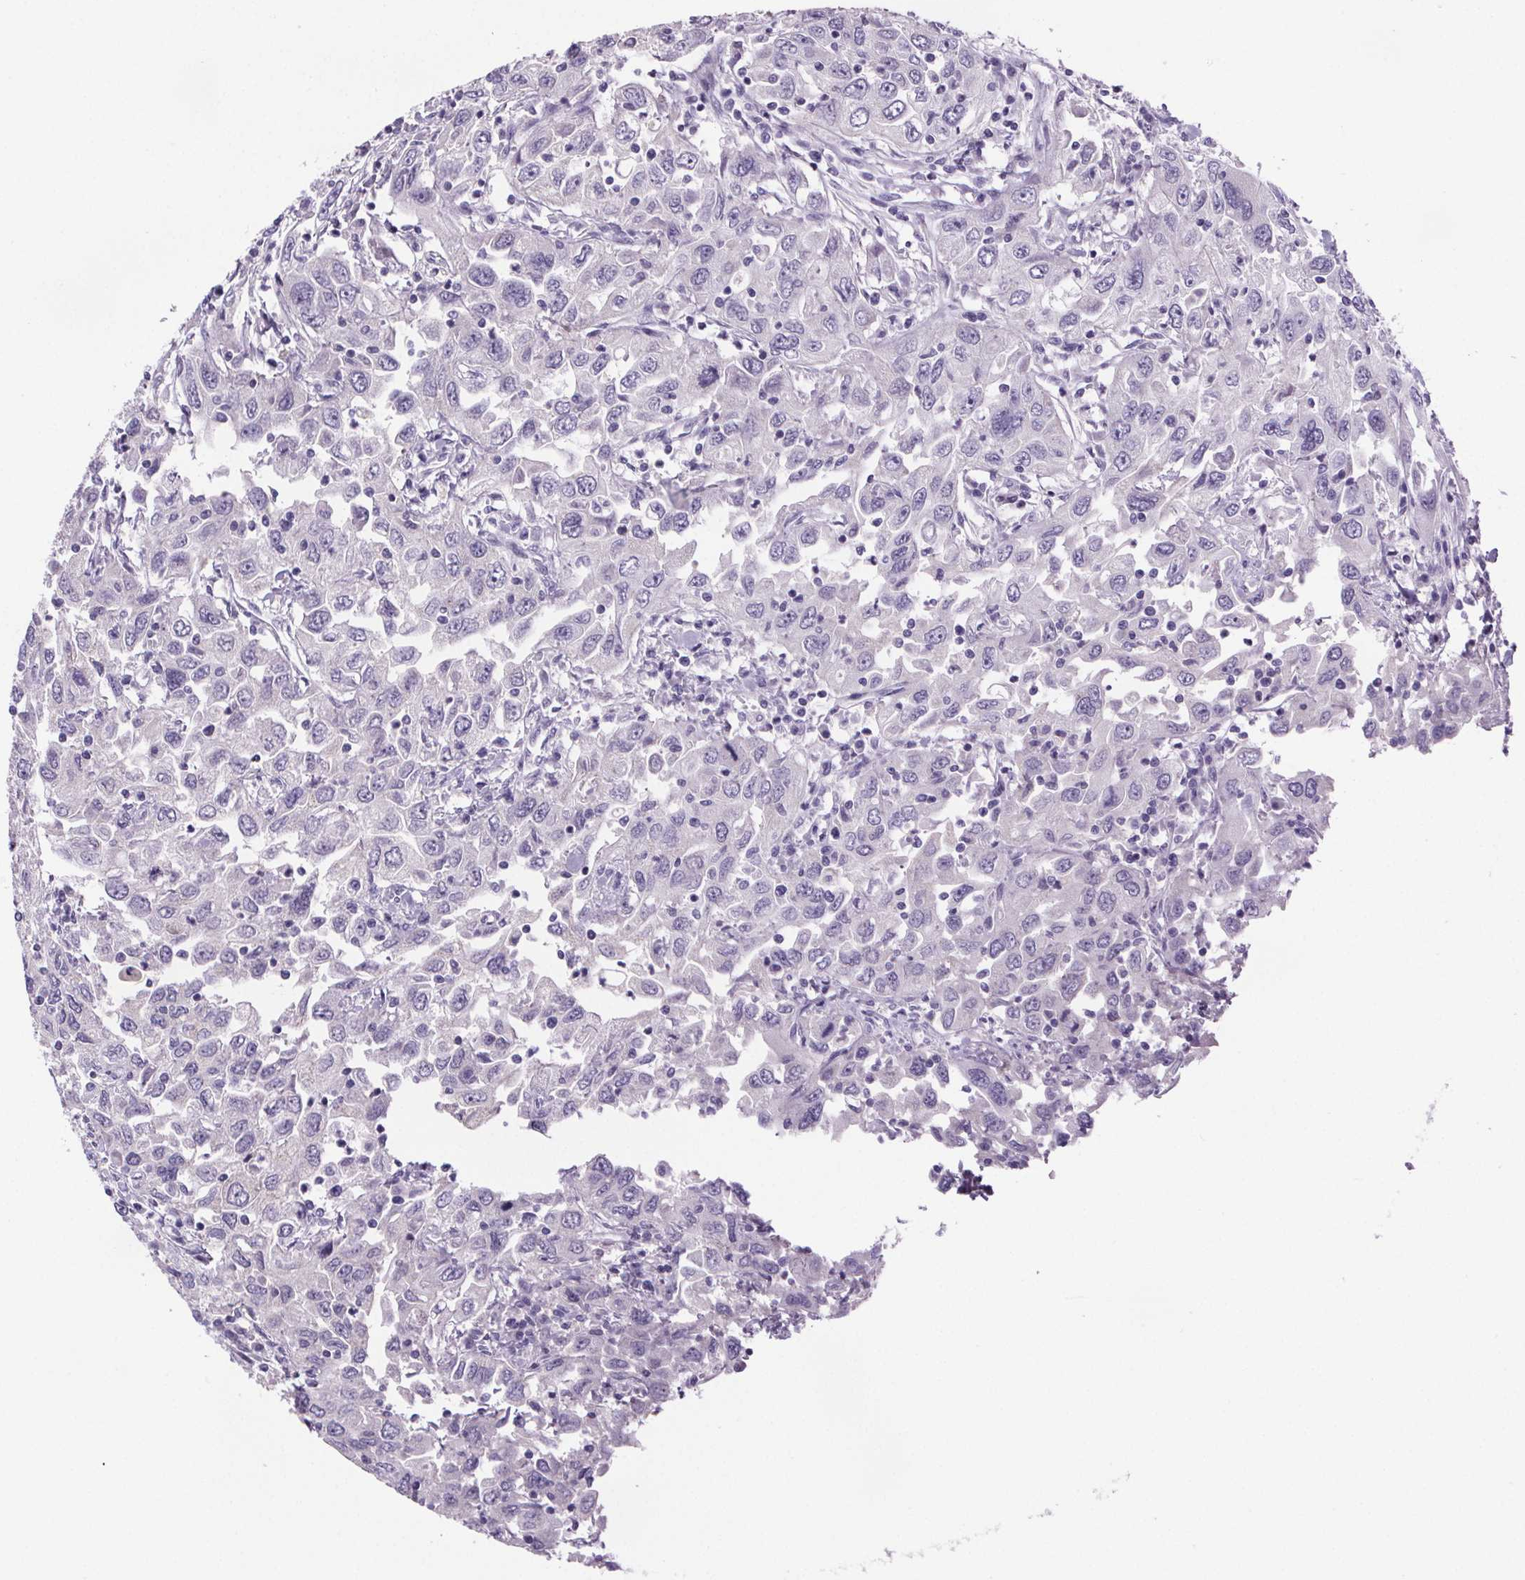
{"staining": {"intensity": "negative", "quantity": "none", "location": "none"}, "tissue": "urothelial cancer", "cell_type": "Tumor cells", "image_type": "cancer", "snomed": [{"axis": "morphology", "description": "Urothelial carcinoma, High grade"}, {"axis": "topography", "description": "Urinary bladder"}], "caption": "This micrograph is of urothelial cancer stained with IHC to label a protein in brown with the nuclei are counter-stained blue. There is no positivity in tumor cells.", "gene": "CUBN", "patient": {"sex": "male", "age": 76}}